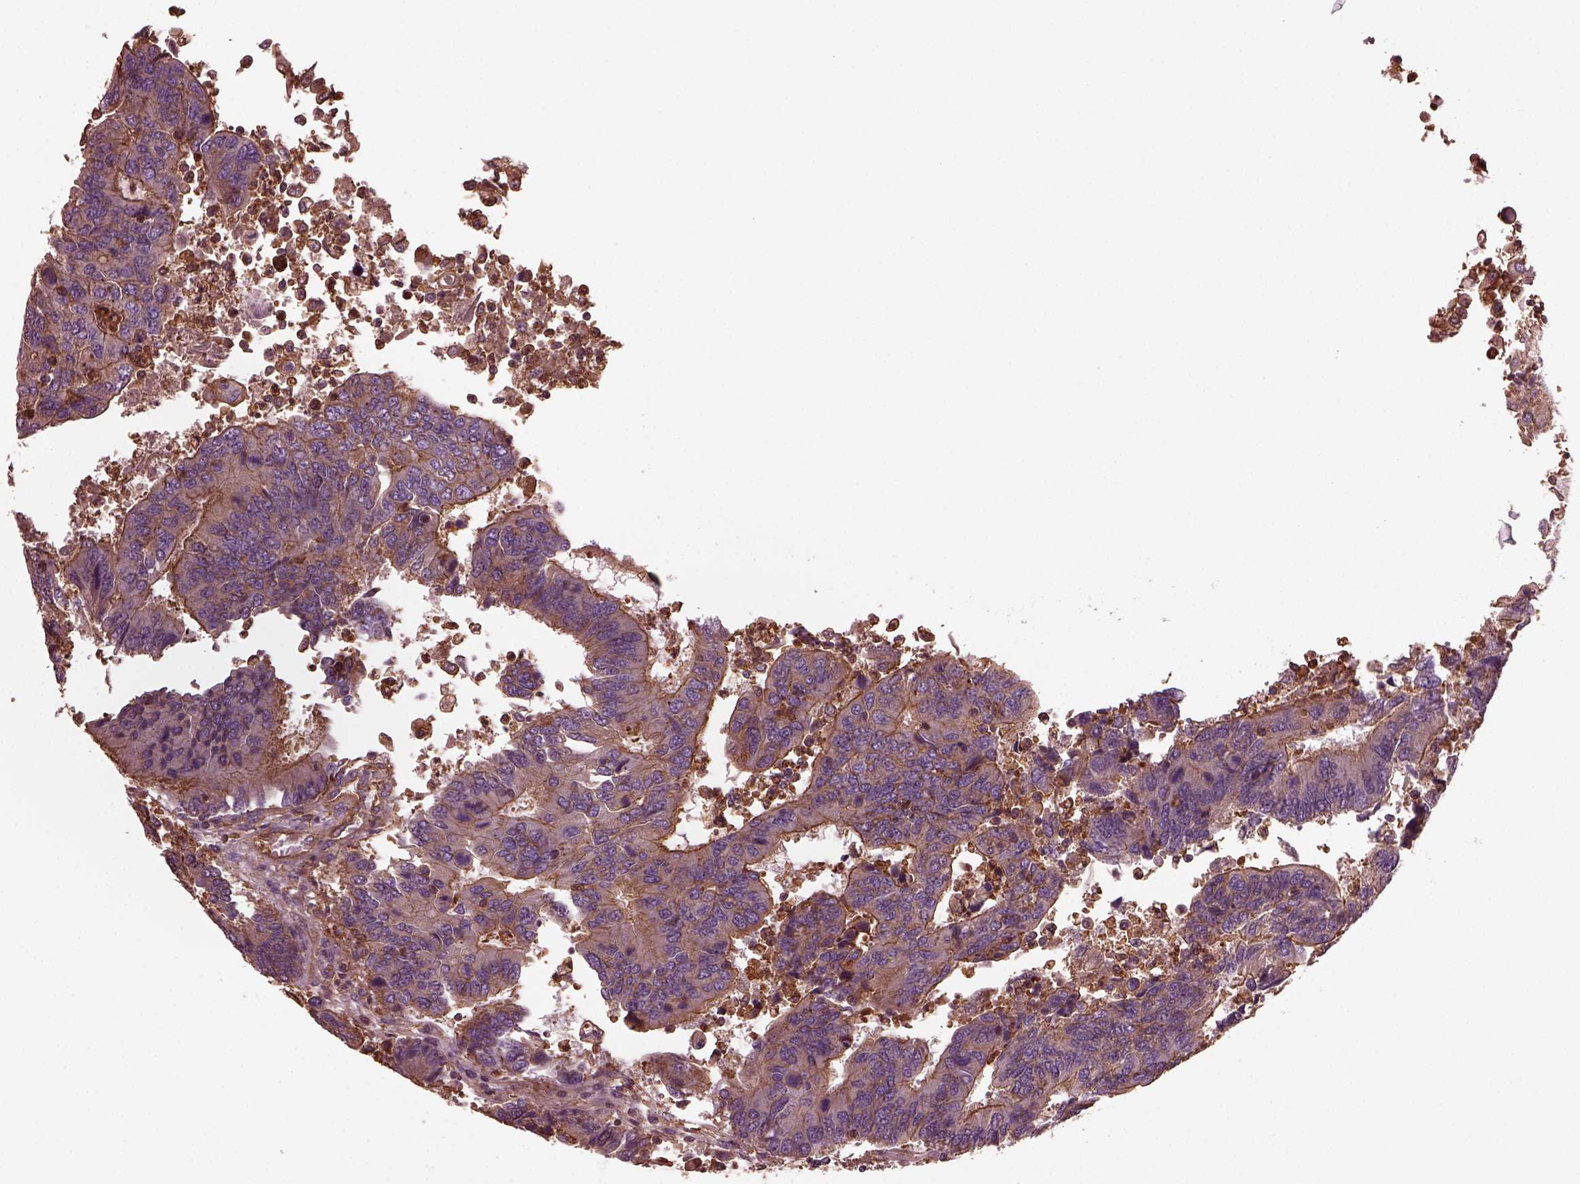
{"staining": {"intensity": "moderate", "quantity": ">75%", "location": "cytoplasmic/membranous"}, "tissue": "colorectal cancer", "cell_type": "Tumor cells", "image_type": "cancer", "snomed": [{"axis": "morphology", "description": "Adenocarcinoma, NOS"}, {"axis": "topography", "description": "Colon"}], "caption": "Protein staining reveals moderate cytoplasmic/membranous positivity in approximately >75% of tumor cells in colorectal cancer. The protein is shown in brown color, while the nuclei are stained blue.", "gene": "MYL6", "patient": {"sex": "female", "age": 67}}